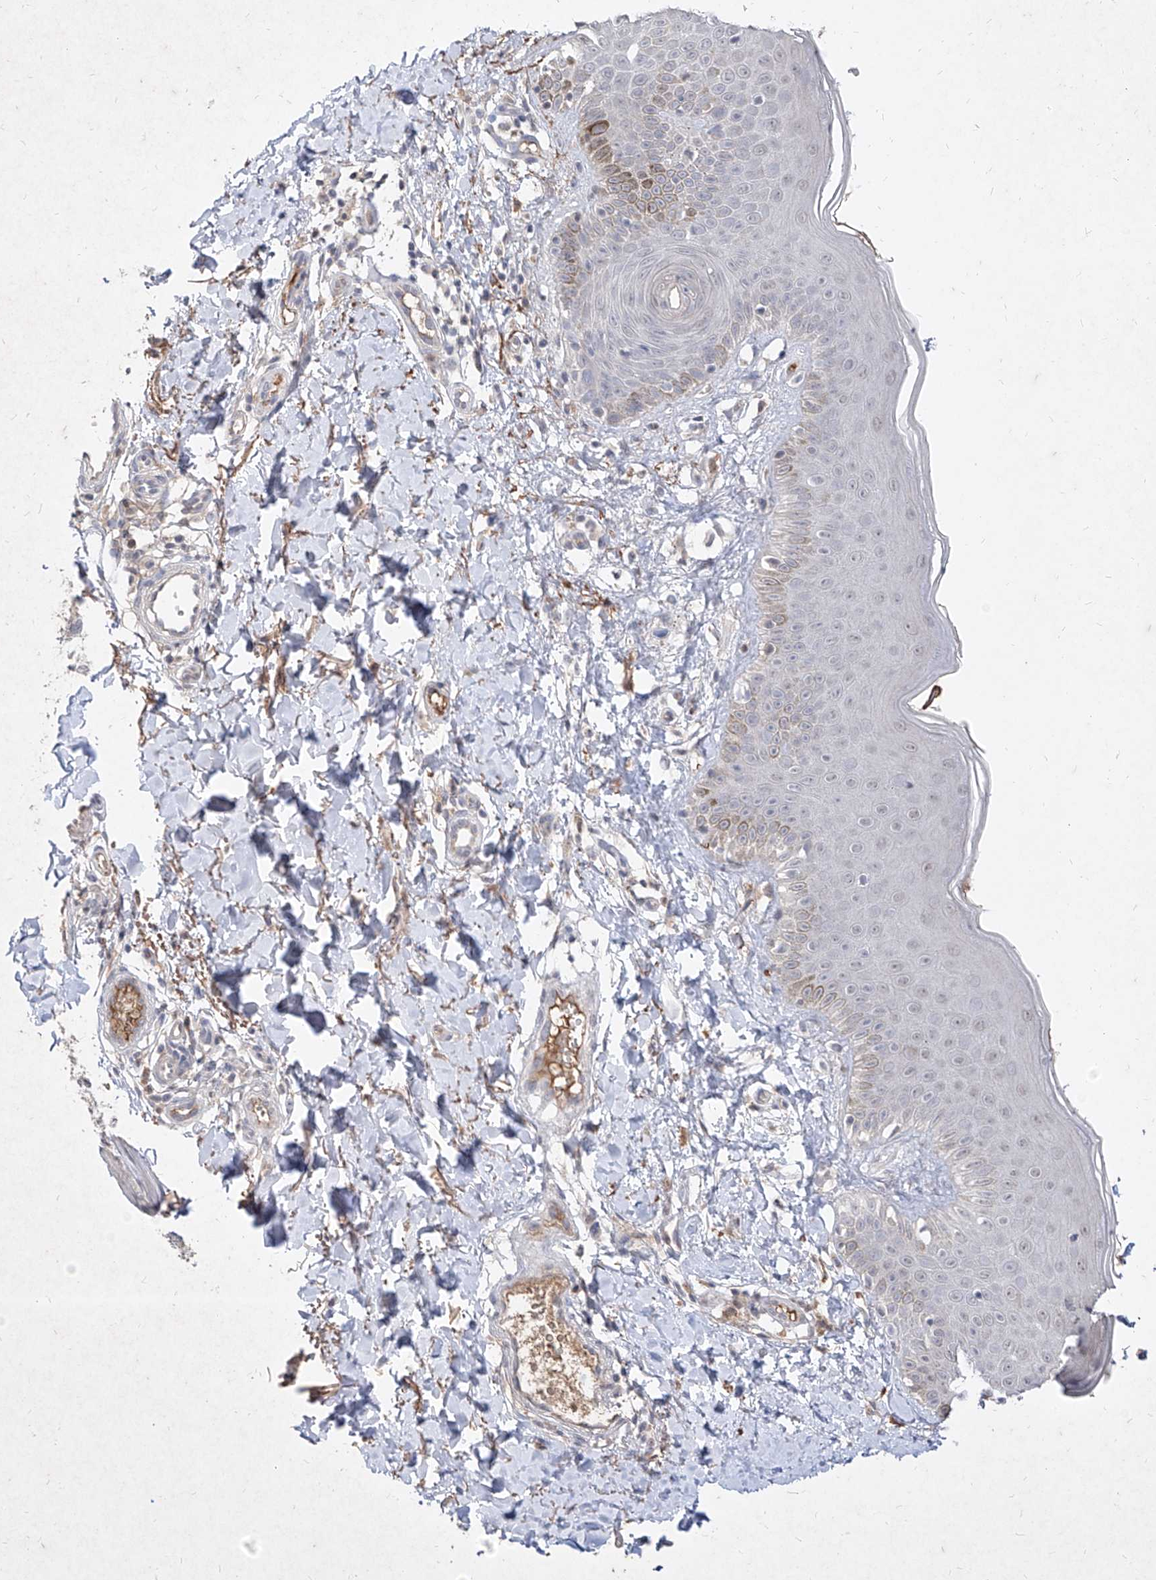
{"staining": {"intensity": "moderate", "quantity": ">75%", "location": "cytoplasmic/membranous"}, "tissue": "skin", "cell_type": "Fibroblasts", "image_type": "normal", "snomed": [{"axis": "morphology", "description": "Normal tissue, NOS"}, {"axis": "topography", "description": "Skin"}], "caption": "Approximately >75% of fibroblasts in unremarkable human skin reveal moderate cytoplasmic/membranous protein staining as visualized by brown immunohistochemical staining.", "gene": "C4A", "patient": {"sex": "male", "age": 52}}